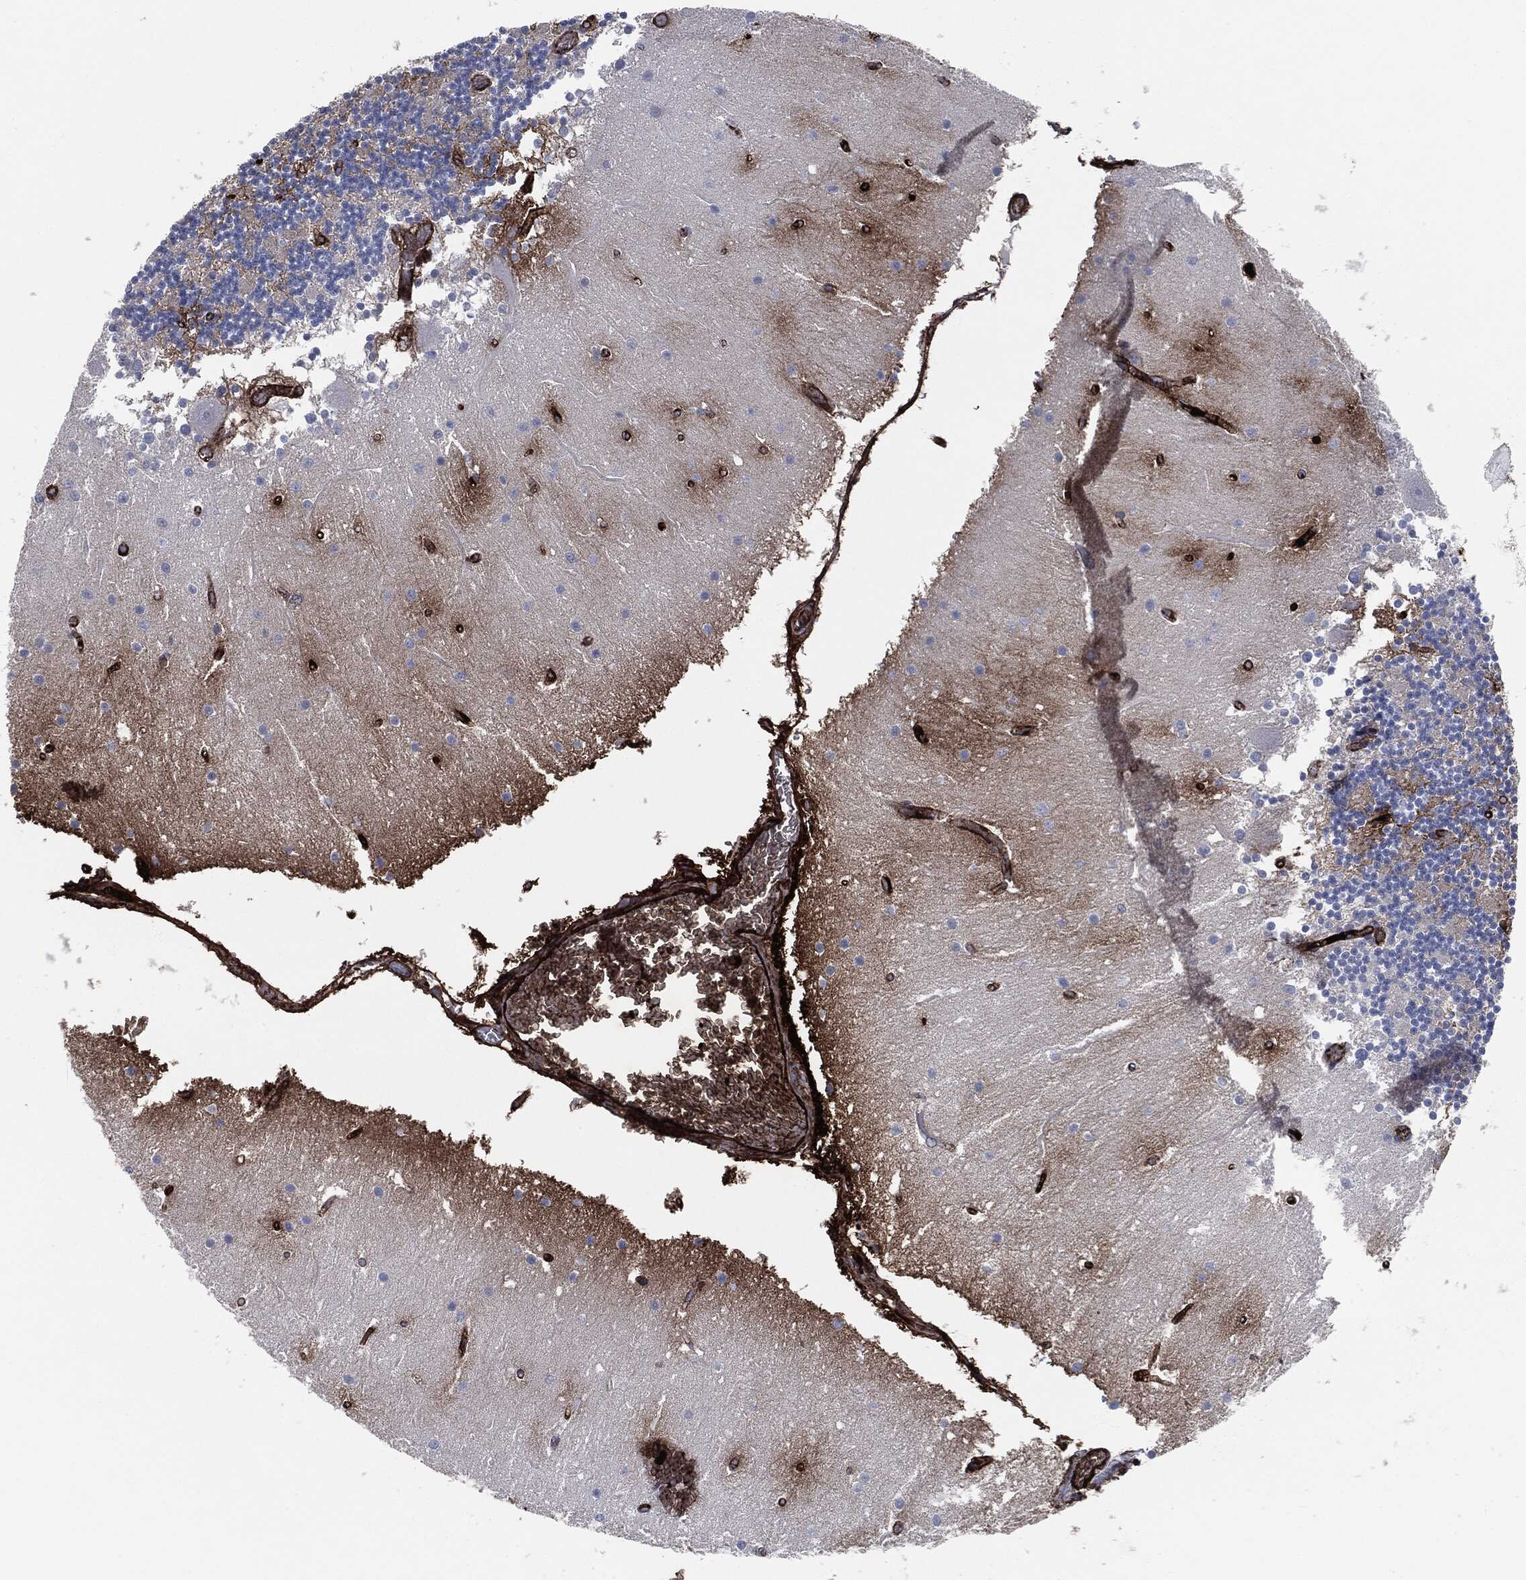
{"staining": {"intensity": "negative", "quantity": "none", "location": "none"}, "tissue": "cerebellum", "cell_type": "Cells in granular layer", "image_type": "normal", "snomed": [{"axis": "morphology", "description": "Normal tissue, NOS"}, {"axis": "topography", "description": "Cerebellum"}], "caption": "This is a image of IHC staining of unremarkable cerebellum, which shows no expression in cells in granular layer.", "gene": "APOB", "patient": {"sex": "female", "age": 28}}